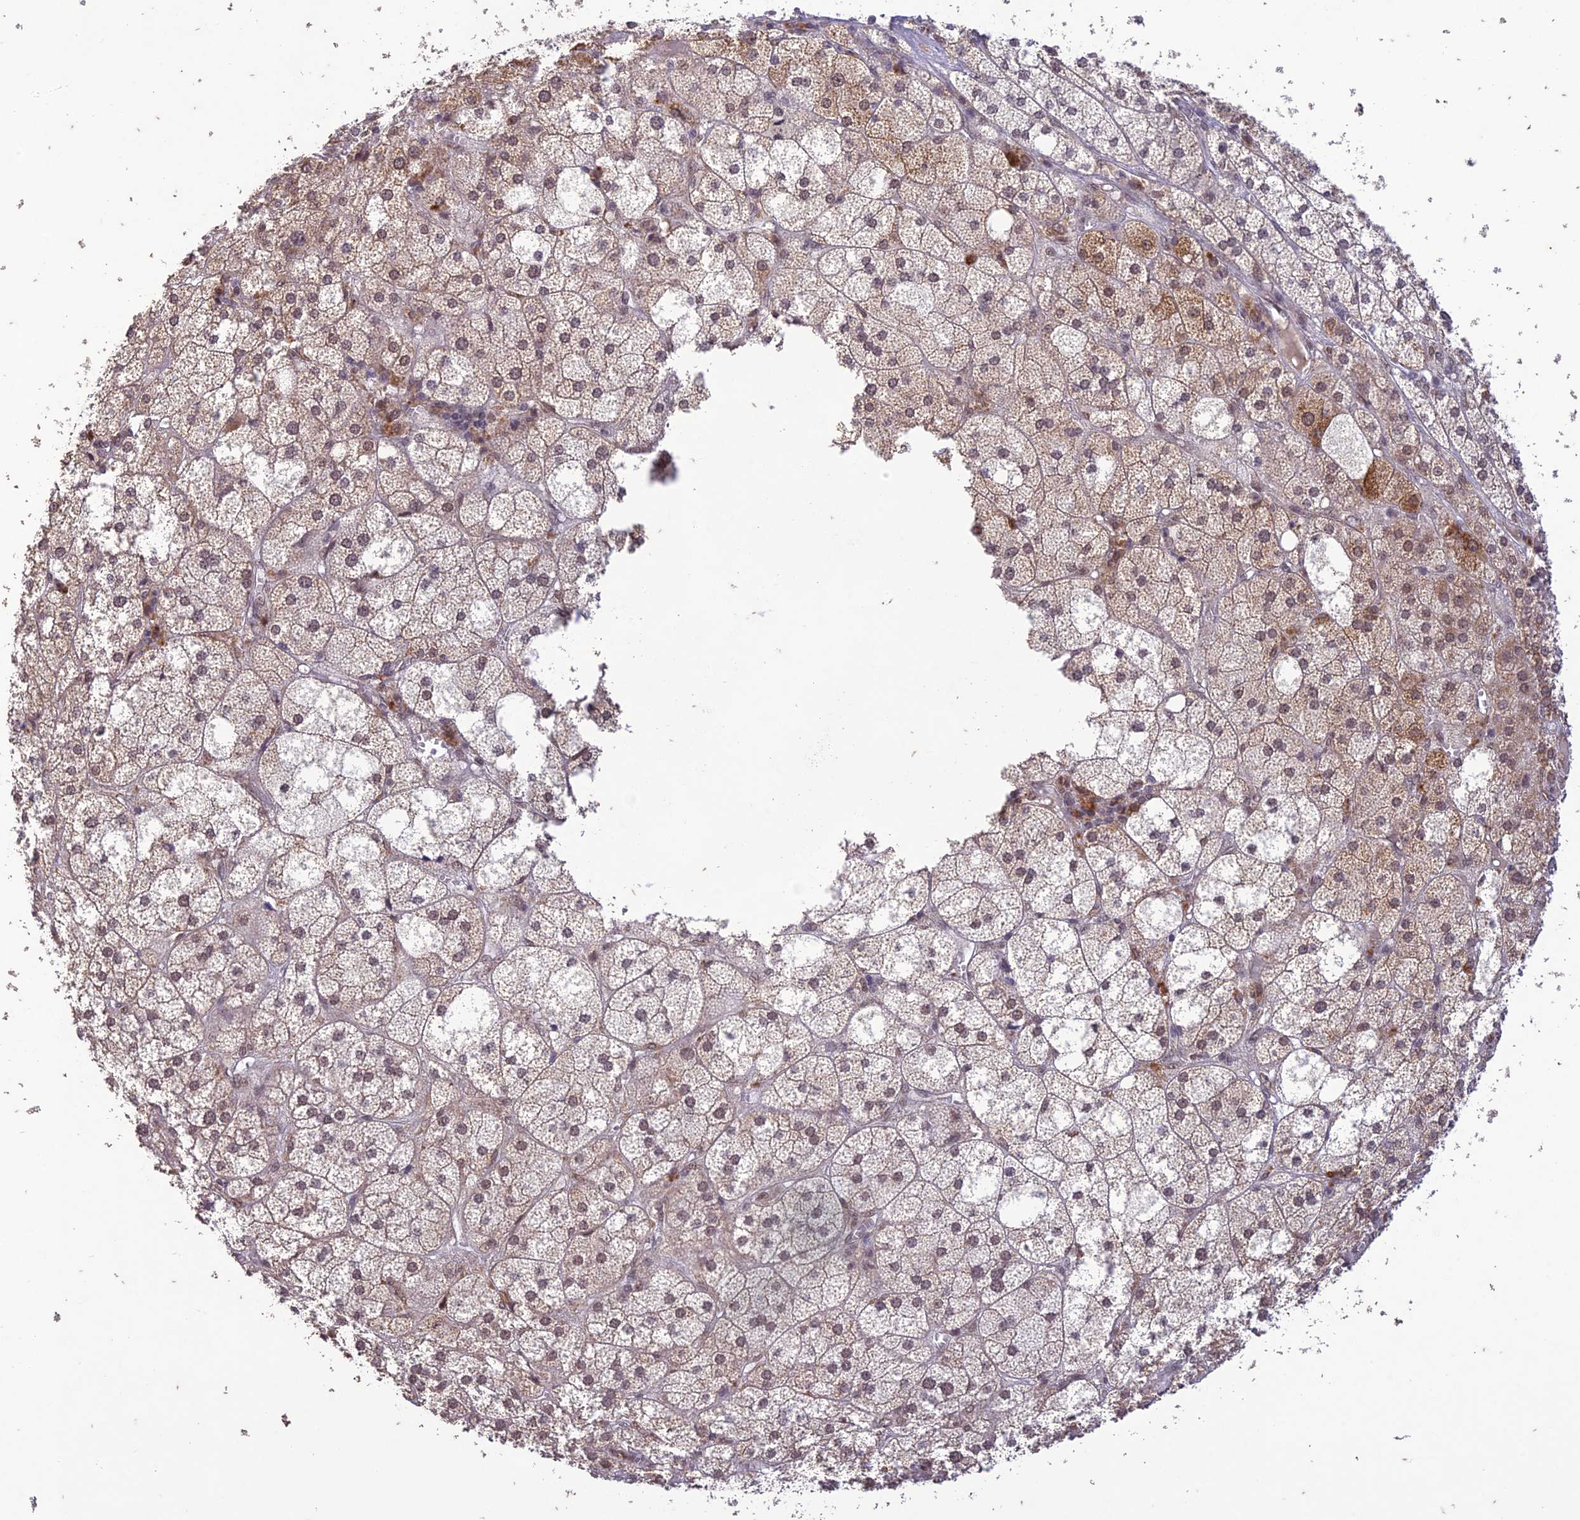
{"staining": {"intensity": "moderate", "quantity": "25%-75%", "location": "cytoplasmic/membranous,nuclear"}, "tissue": "adrenal gland", "cell_type": "Glandular cells", "image_type": "normal", "snomed": [{"axis": "morphology", "description": "Normal tissue, NOS"}, {"axis": "topography", "description": "Adrenal gland"}], "caption": "Immunohistochemical staining of benign adrenal gland exhibits moderate cytoplasmic/membranous,nuclear protein staining in about 25%-75% of glandular cells.", "gene": "POP4", "patient": {"sex": "female", "age": 61}}